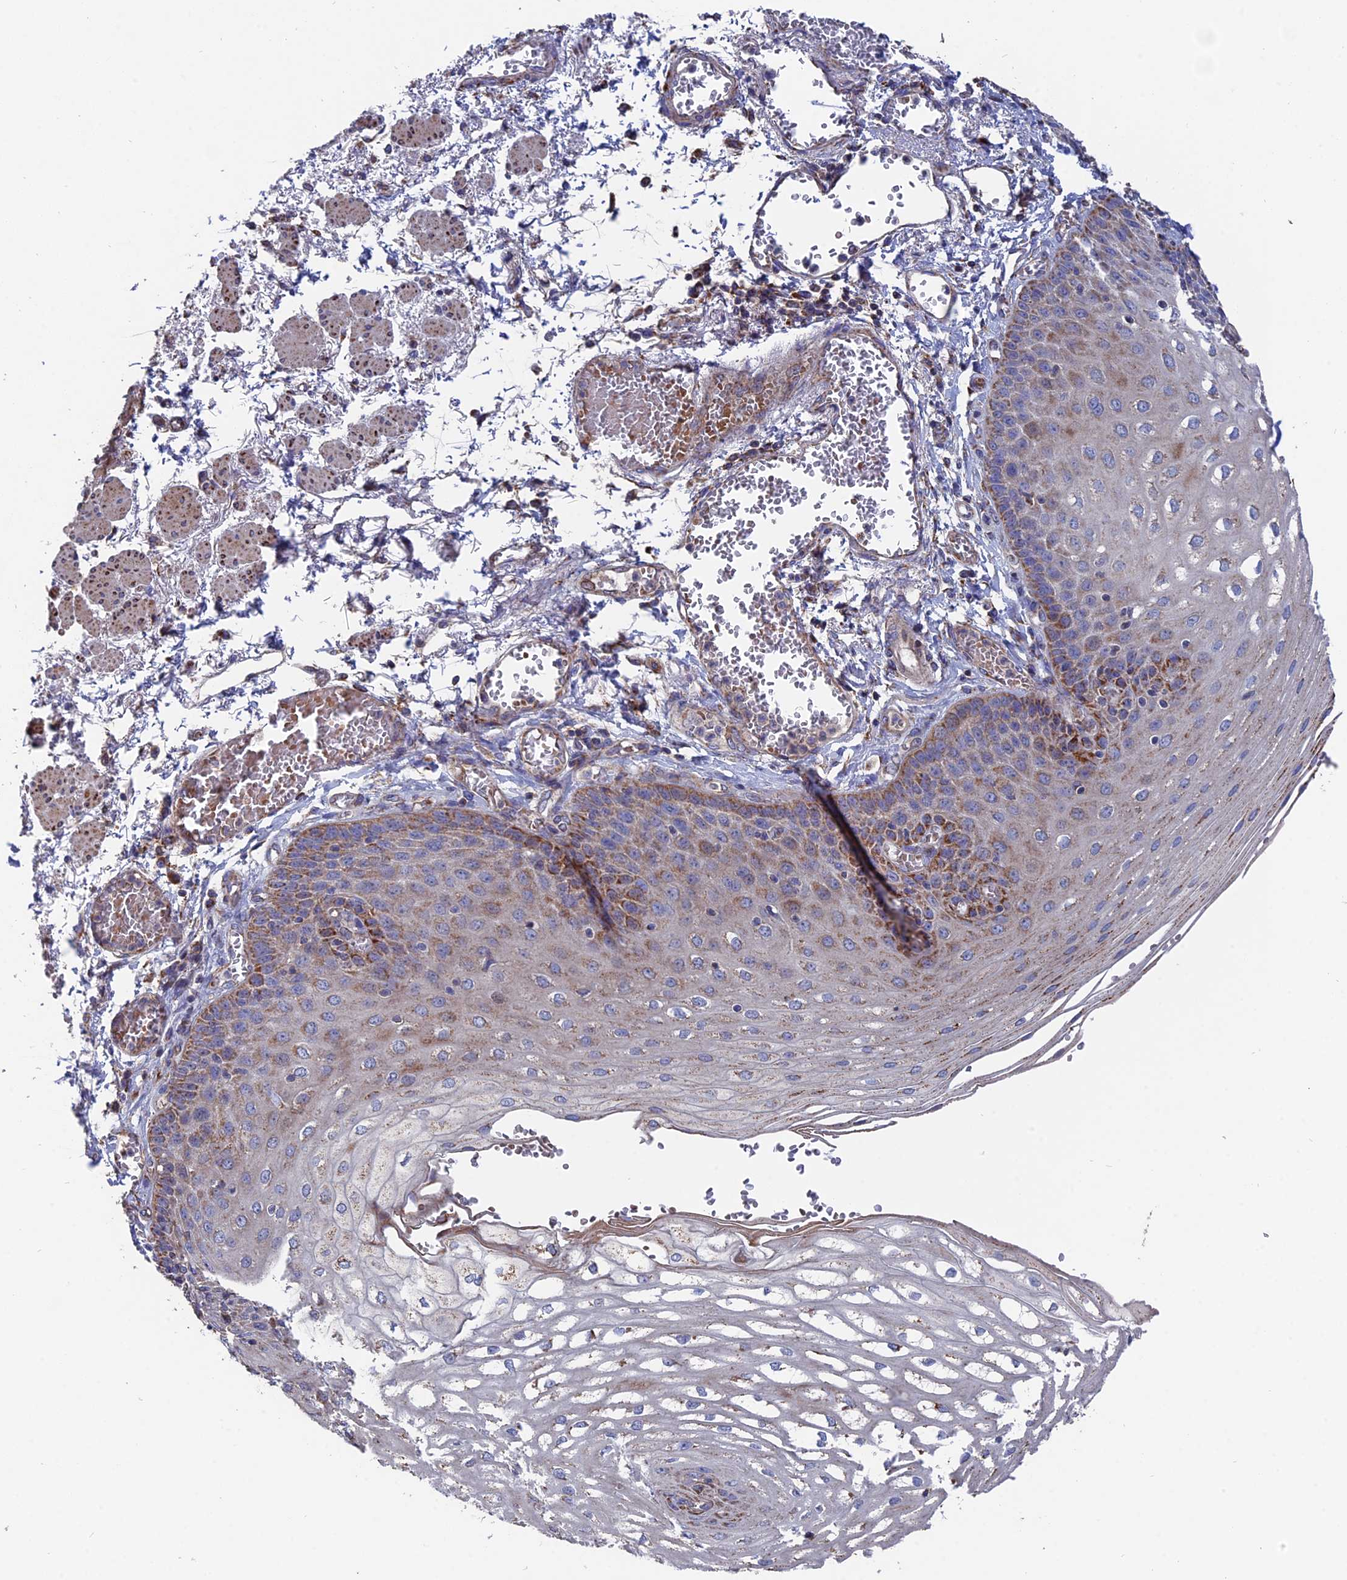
{"staining": {"intensity": "moderate", "quantity": "25%-75%", "location": "cytoplasmic/membranous"}, "tissue": "esophagus", "cell_type": "Squamous epithelial cells", "image_type": "normal", "snomed": [{"axis": "morphology", "description": "Normal tissue, NOS"}, {"axis": "topography", "description": "Esophagus"}], "caption": "IHC of normal human esophagus demonstrates medium levels of moderate cytoplasmic/membranous staining in about 25%-75% of squamous epithelial cells.", "gene": "TGFA", "patient": {"sex": "male", "age": 81}}